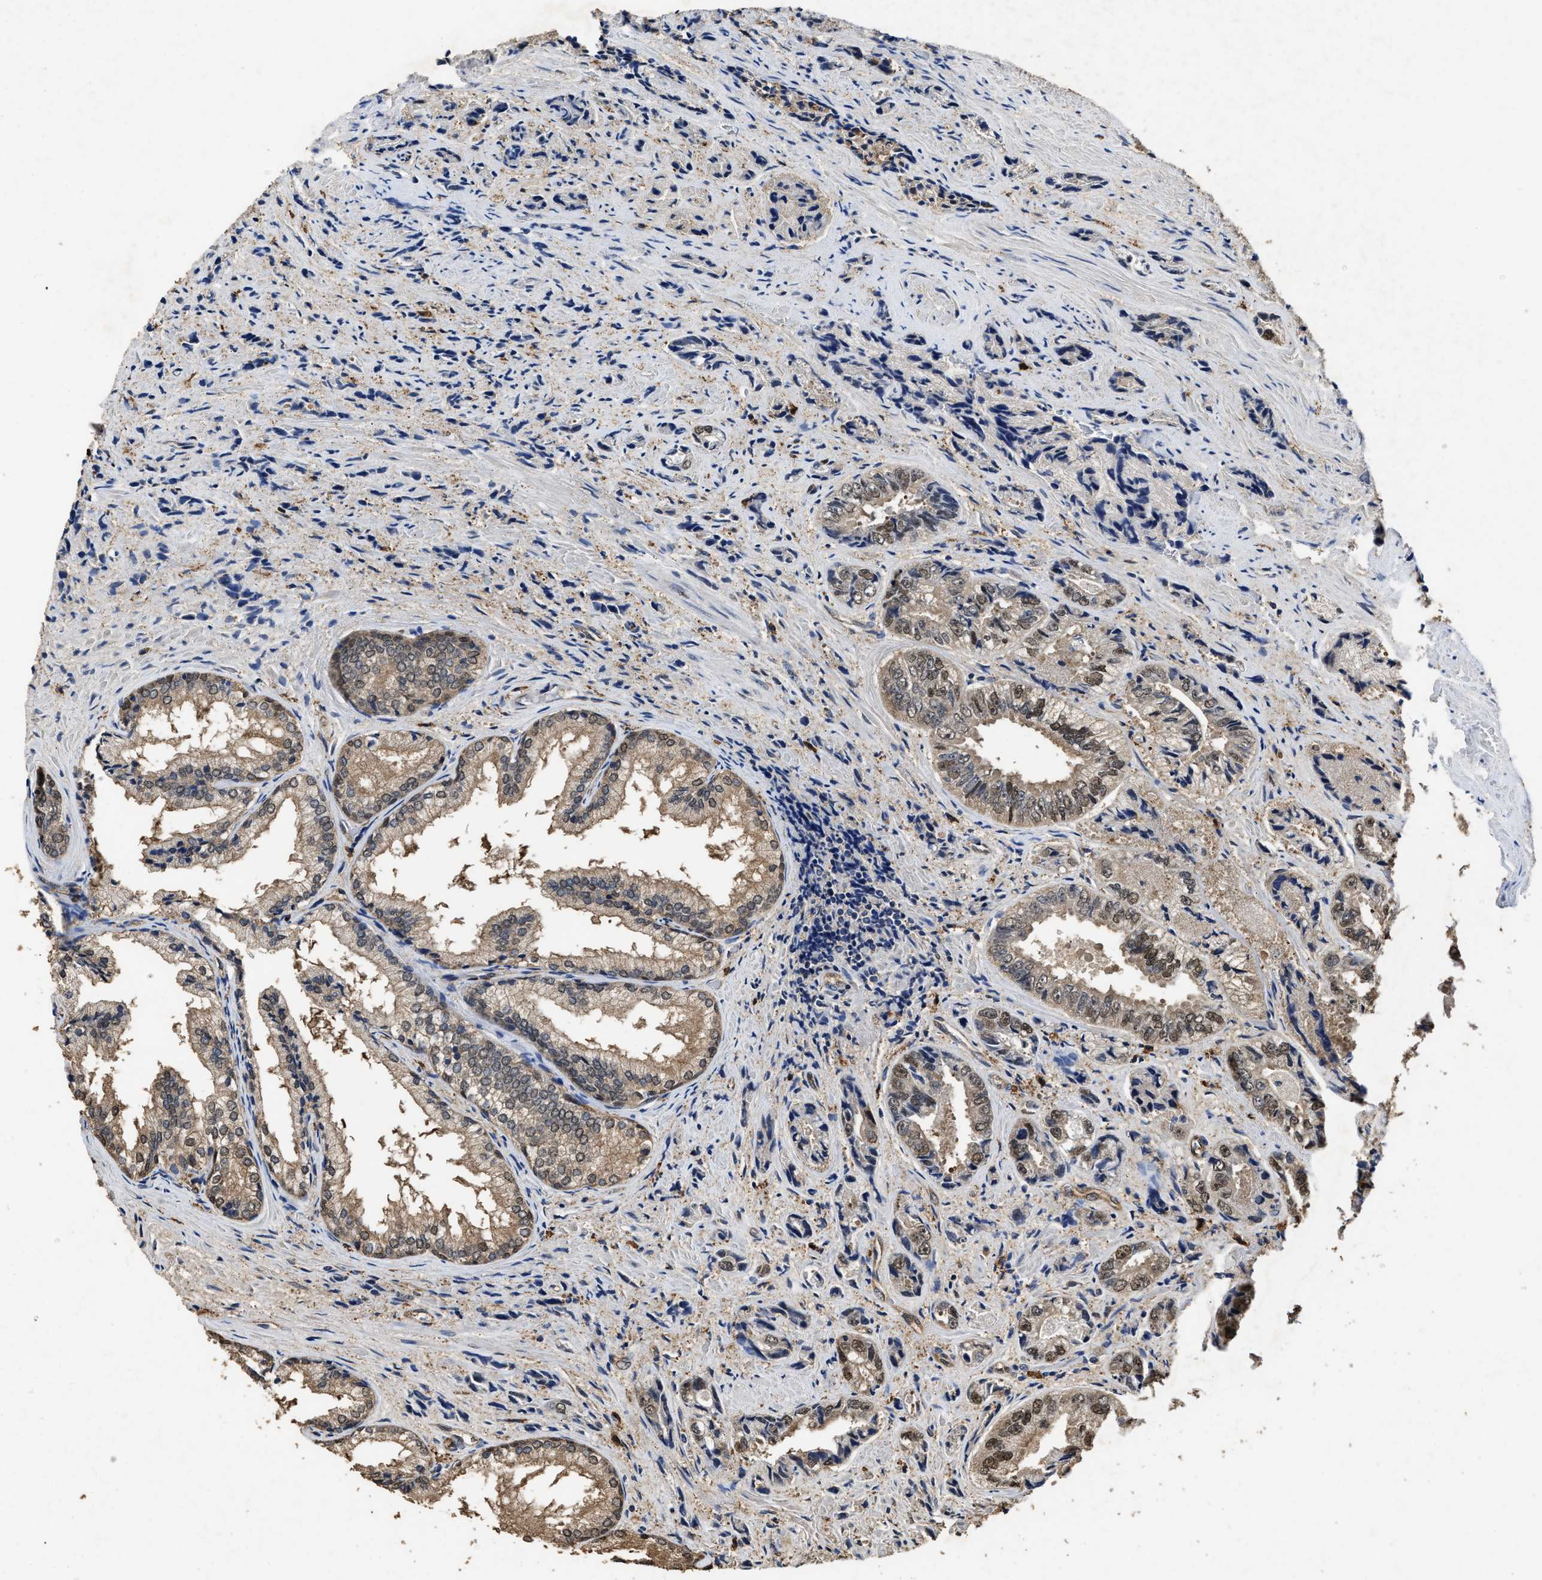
{"staining": {"intensity": "moderate", "quantity": ">75%", "location": "cytoplasmic/membranous,nuclear"}, "tissue": "prostate cancer", "cell_type": "Tumor cells", "image_type": "cancer", "snomed": [{"axis": "morphology", "description": "Adenocarcinoma, High grade"}, {"axis": "topography", "description": "Prostate"}], "caption": "Immunohistochemistry micrograph of prostate high-grade adenocarcinoma stained for a protein (brown), which demonstrates medium levels of moderate cytoplasmic/membranous and nuclear expression in about >75% of tumor cells.", "gene": "YWHAE", "patient": {"sex": "male", "age": 61}}